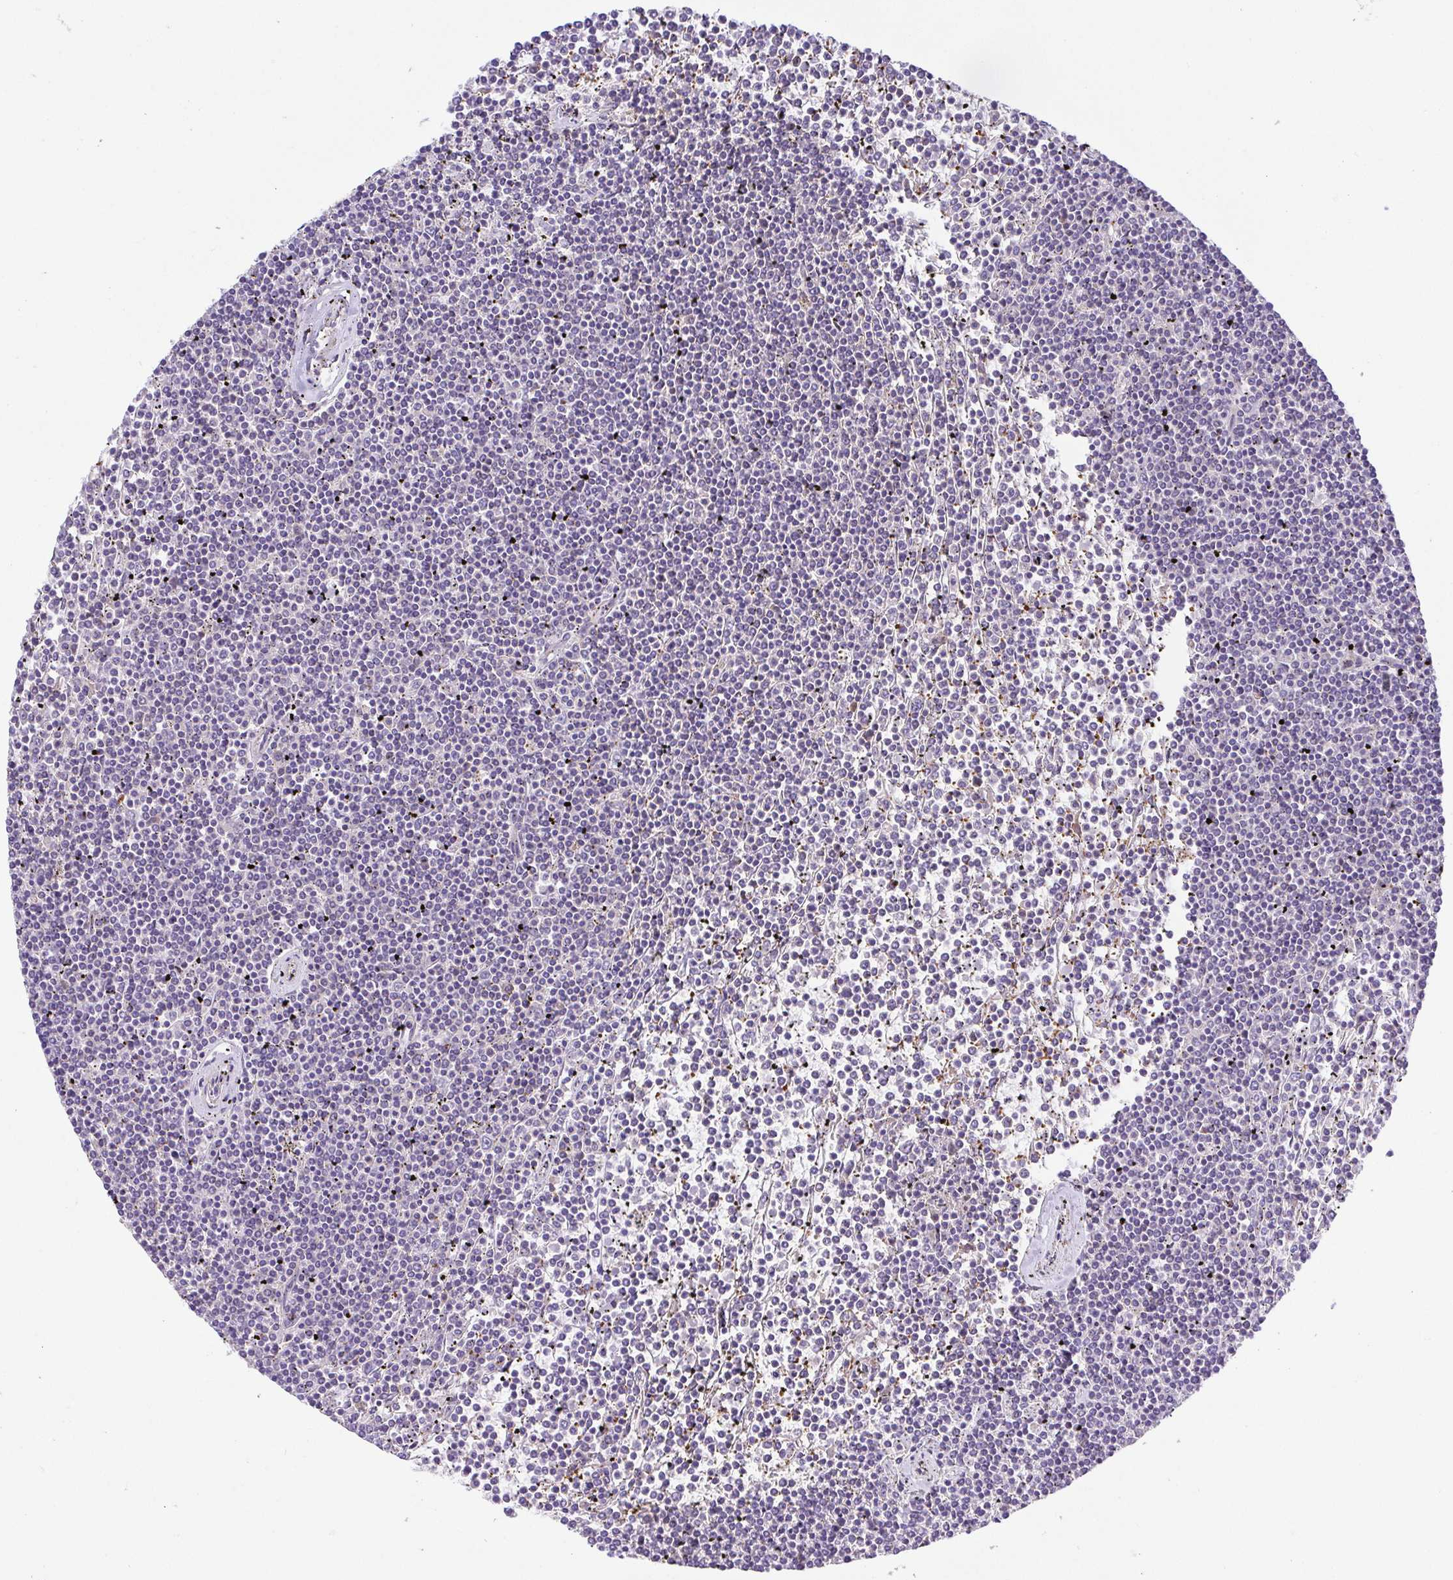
{"staining": {"intensity": "negative", "quantity": "none", "location": "none"}, "tissue": "lymphoma", "cell_type": "Tumor cells", "image_type": "cancer", "snomed": [{"axis": "morphology", "description": "Malignant lymphoma, non-Hodgkin's type, Low grade"}, {"axis": "topography", "description": "Spleen"}], "caption": "Immunohistochemistry photomicrograph of lymphoma stained for a protein (brown), which exhibits no positivity in tumor cells.", "gene": "PRR14L", "patient": {"sex": "female", "age": 19}}